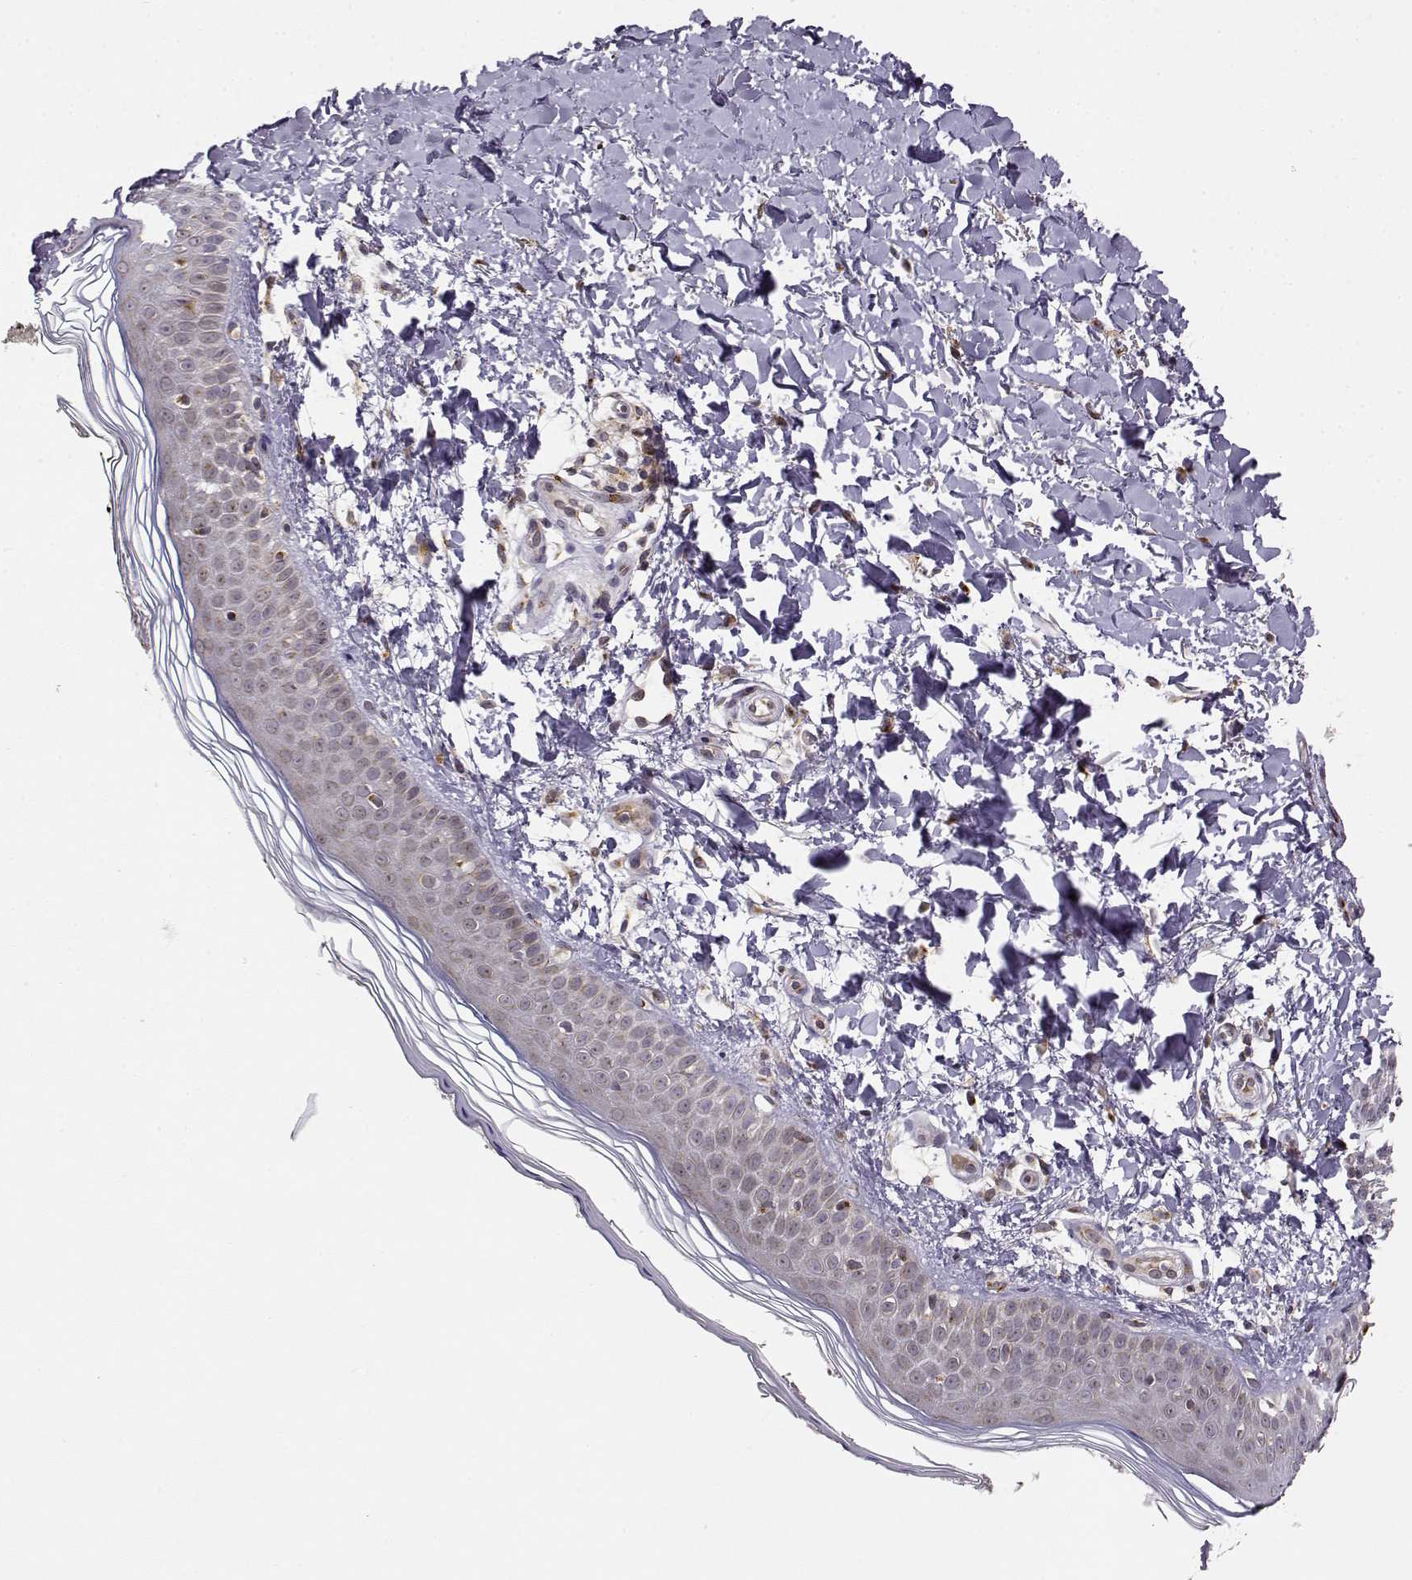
{"staining": {"intensity": "moderate", "quantity": "<25%", "location": "cytoplasmic/membranous"}, "tissue": "skin", "cell_type": "Fibroblasts", "image_type": "normal", "snomed": [{"axis": "morphology", "description": "Normal tissue, NOS"}, {"axis": "topography", "description": "Skin"}], "caption": "Brown immunohistochemical staining in benign human skin displays moderate cytoplasmic/membranous positivity in approximately <25% of fibroblasts. The protein of interest is stained brown, and the nuclei are stained in blue (DAB (3,3'-diaminobenzidine) IHC with brightfield microscopy, high magnification).", "gene": "ERGIC2", "patient": {"sex": "female", "age": 62}}